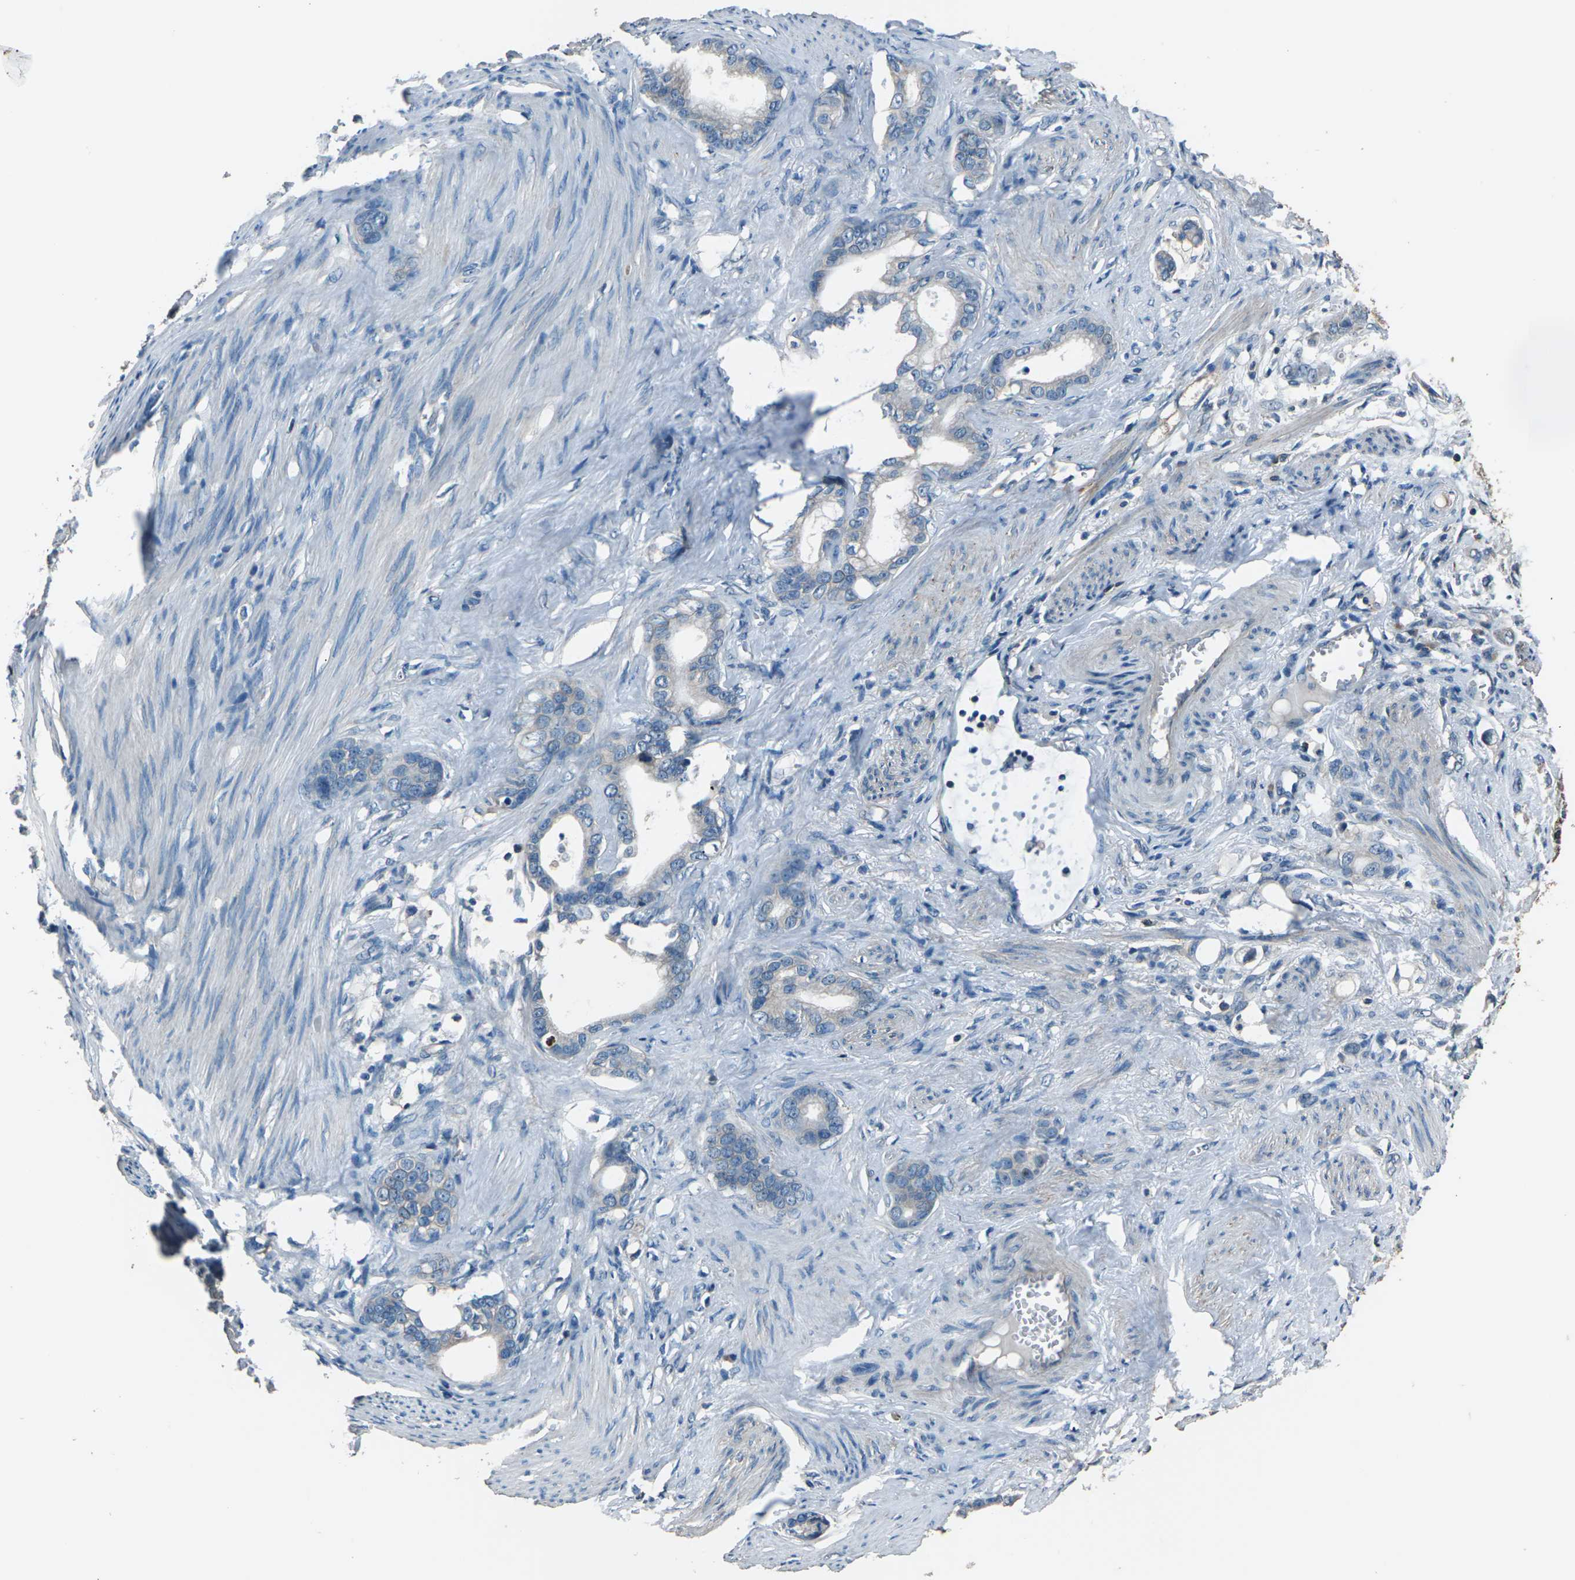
{"staining": {"intensity": "weak", "quantity": "<25%", "location": "cytoplasmic/membranous"}, "tissue": "stomach cancer", "cell_type": "Tumor cells", "image_type": "cancer", "snomed": [{"axis": "morphology", "description": "Adenocarcinoma, NOS"}, {"axis": "topography", "description": "Stomach"}], "caption": "Immunohistochemistry (IHC) image of neoplastic tissue: human stomach adenocarcinoma stained with DAB (3,3'-diaminobenzidine) demonstrates no significant protein positivity in tumor cells.", "gene": "CMTM4", "patient": {"sex": "female", "age": 75}}